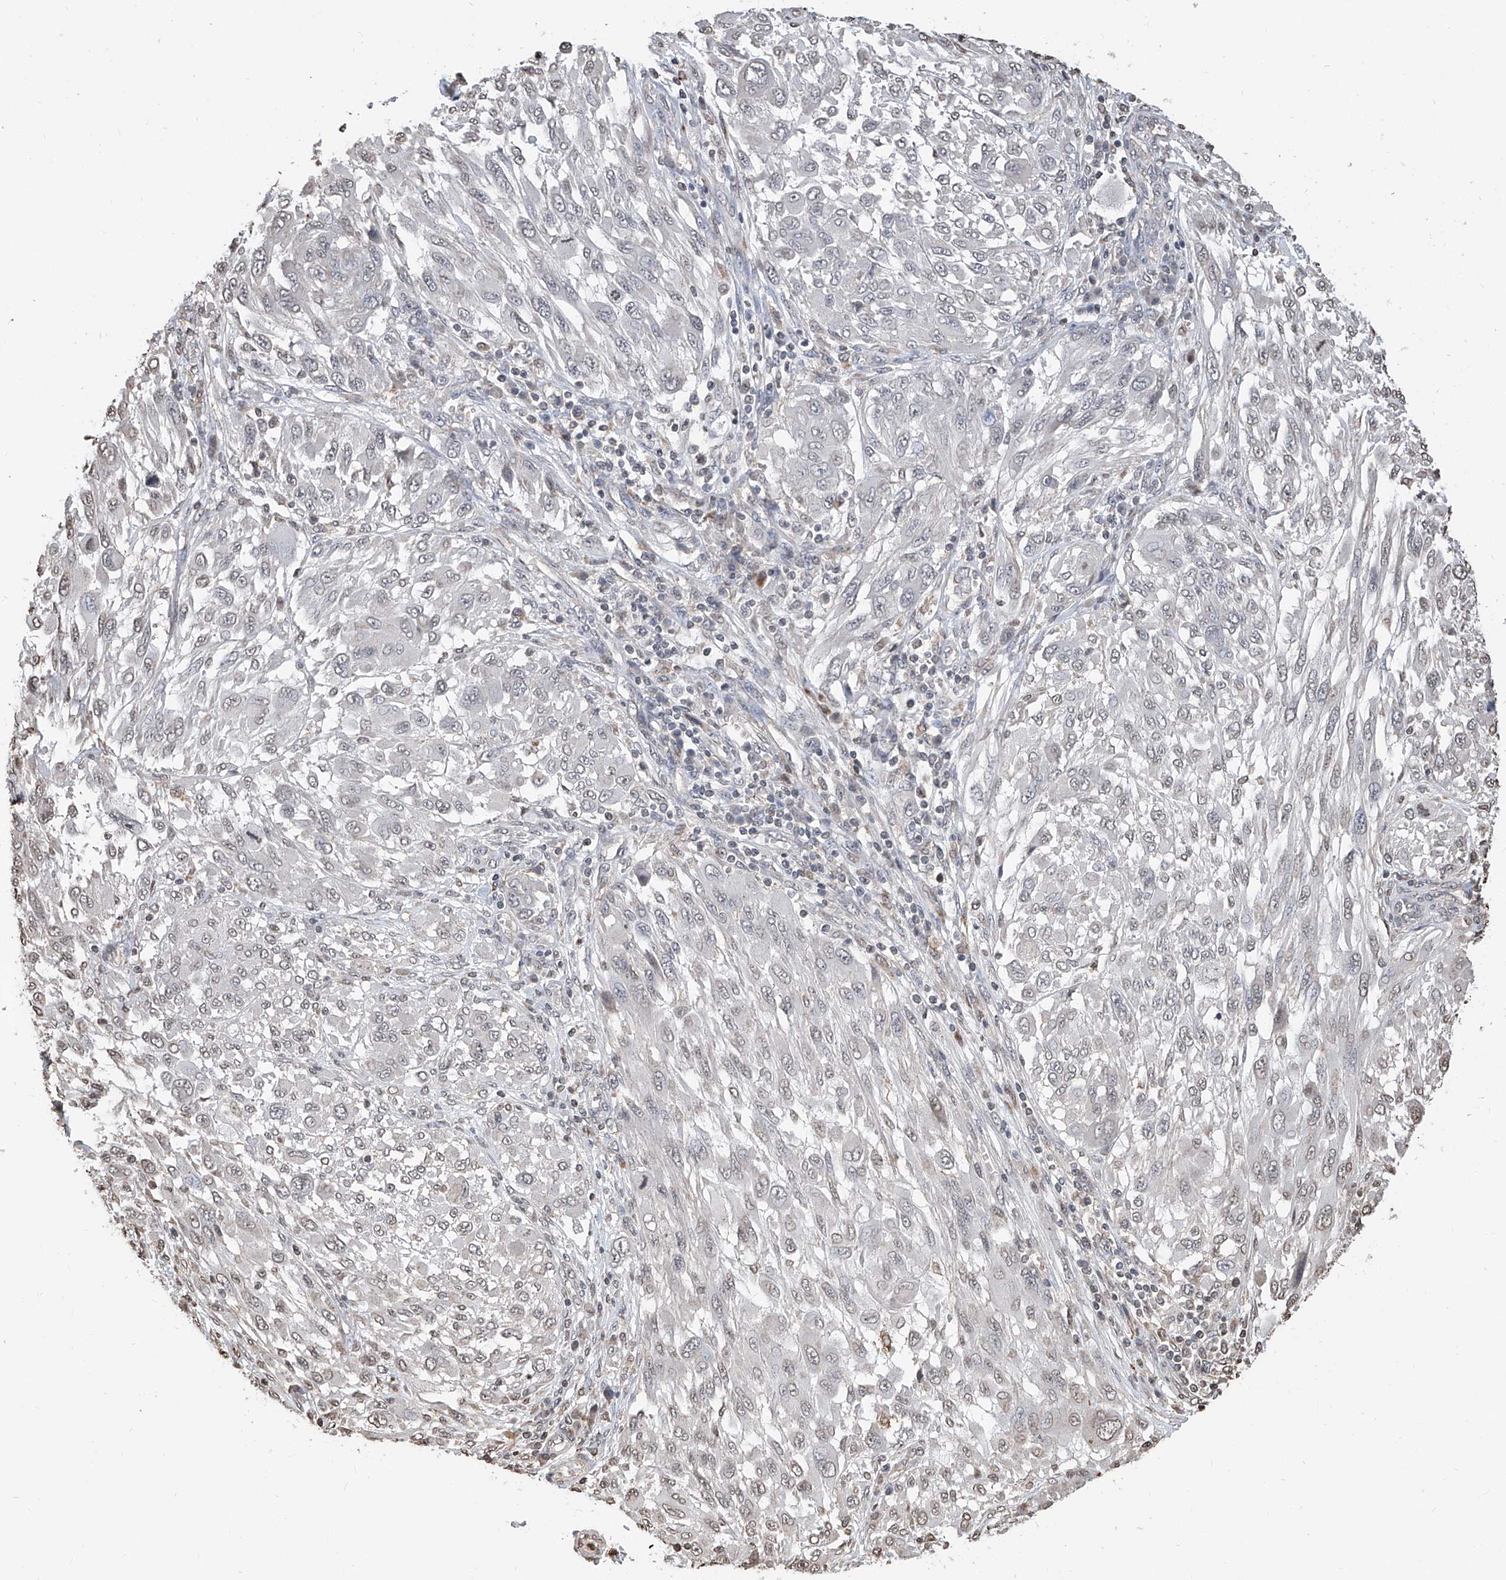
{"staining": {"intensity": "negative", "quantity": "none", "location": "none"}, "tissue": "melanoma", "cell_type": "Tumor cells", "image_type": "cancer", "snomed": [{"axis": "morphology", "description": "Malignant melanoma, NOS"}, {"axis": "topography", "description": "Skin"}], "caption": "This is an immunohistochemistry micrograph of malignant melanoma. There is no expression in tumor cells.", "gene": "RP9", "patient": {"sex": "female", "age": 91}}